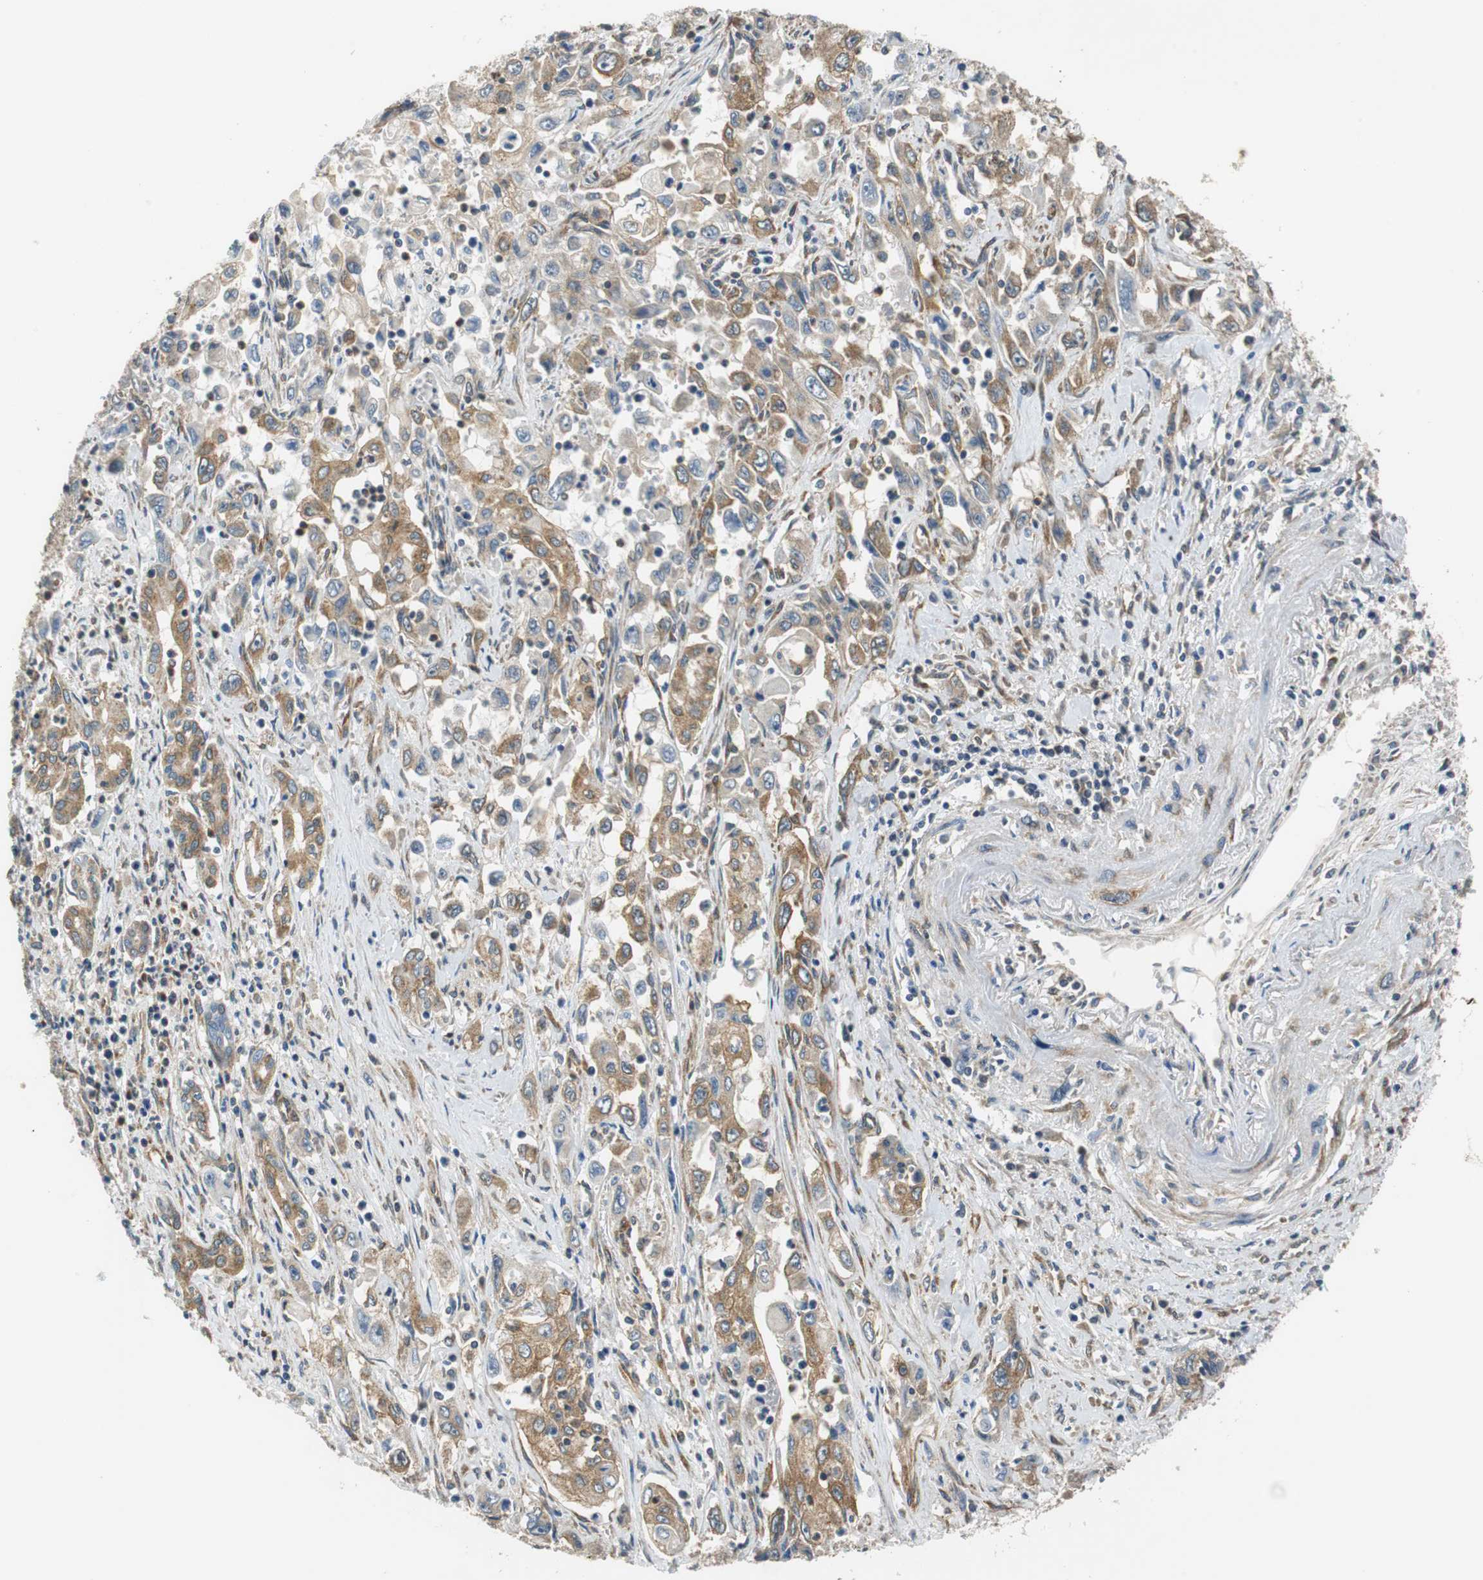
{"staining": {"intensity": "moderate", "quantity": ">75%", "location": "cytoplasmic/membranous"}, "tissue": "pancreatic cancer", "cell_type": "Tumor cells", "image_type": "cancer", "snomed": [{"axis": "morphology", "description": "Adenocarcinoma, NOS"}, {"axis": "topography", "description": "Pancreas"}], "caption": "DAB (3,3'-diaminobenzidine) immunohistochemical staining of adenocarcinoma (pancreatic) demonstrates moderate cytoplasmic/membranous protein expression in approximately >75% of tumor cells.", "gene": "CNOT3", "patient": {"sex": "male", "age": 70}}